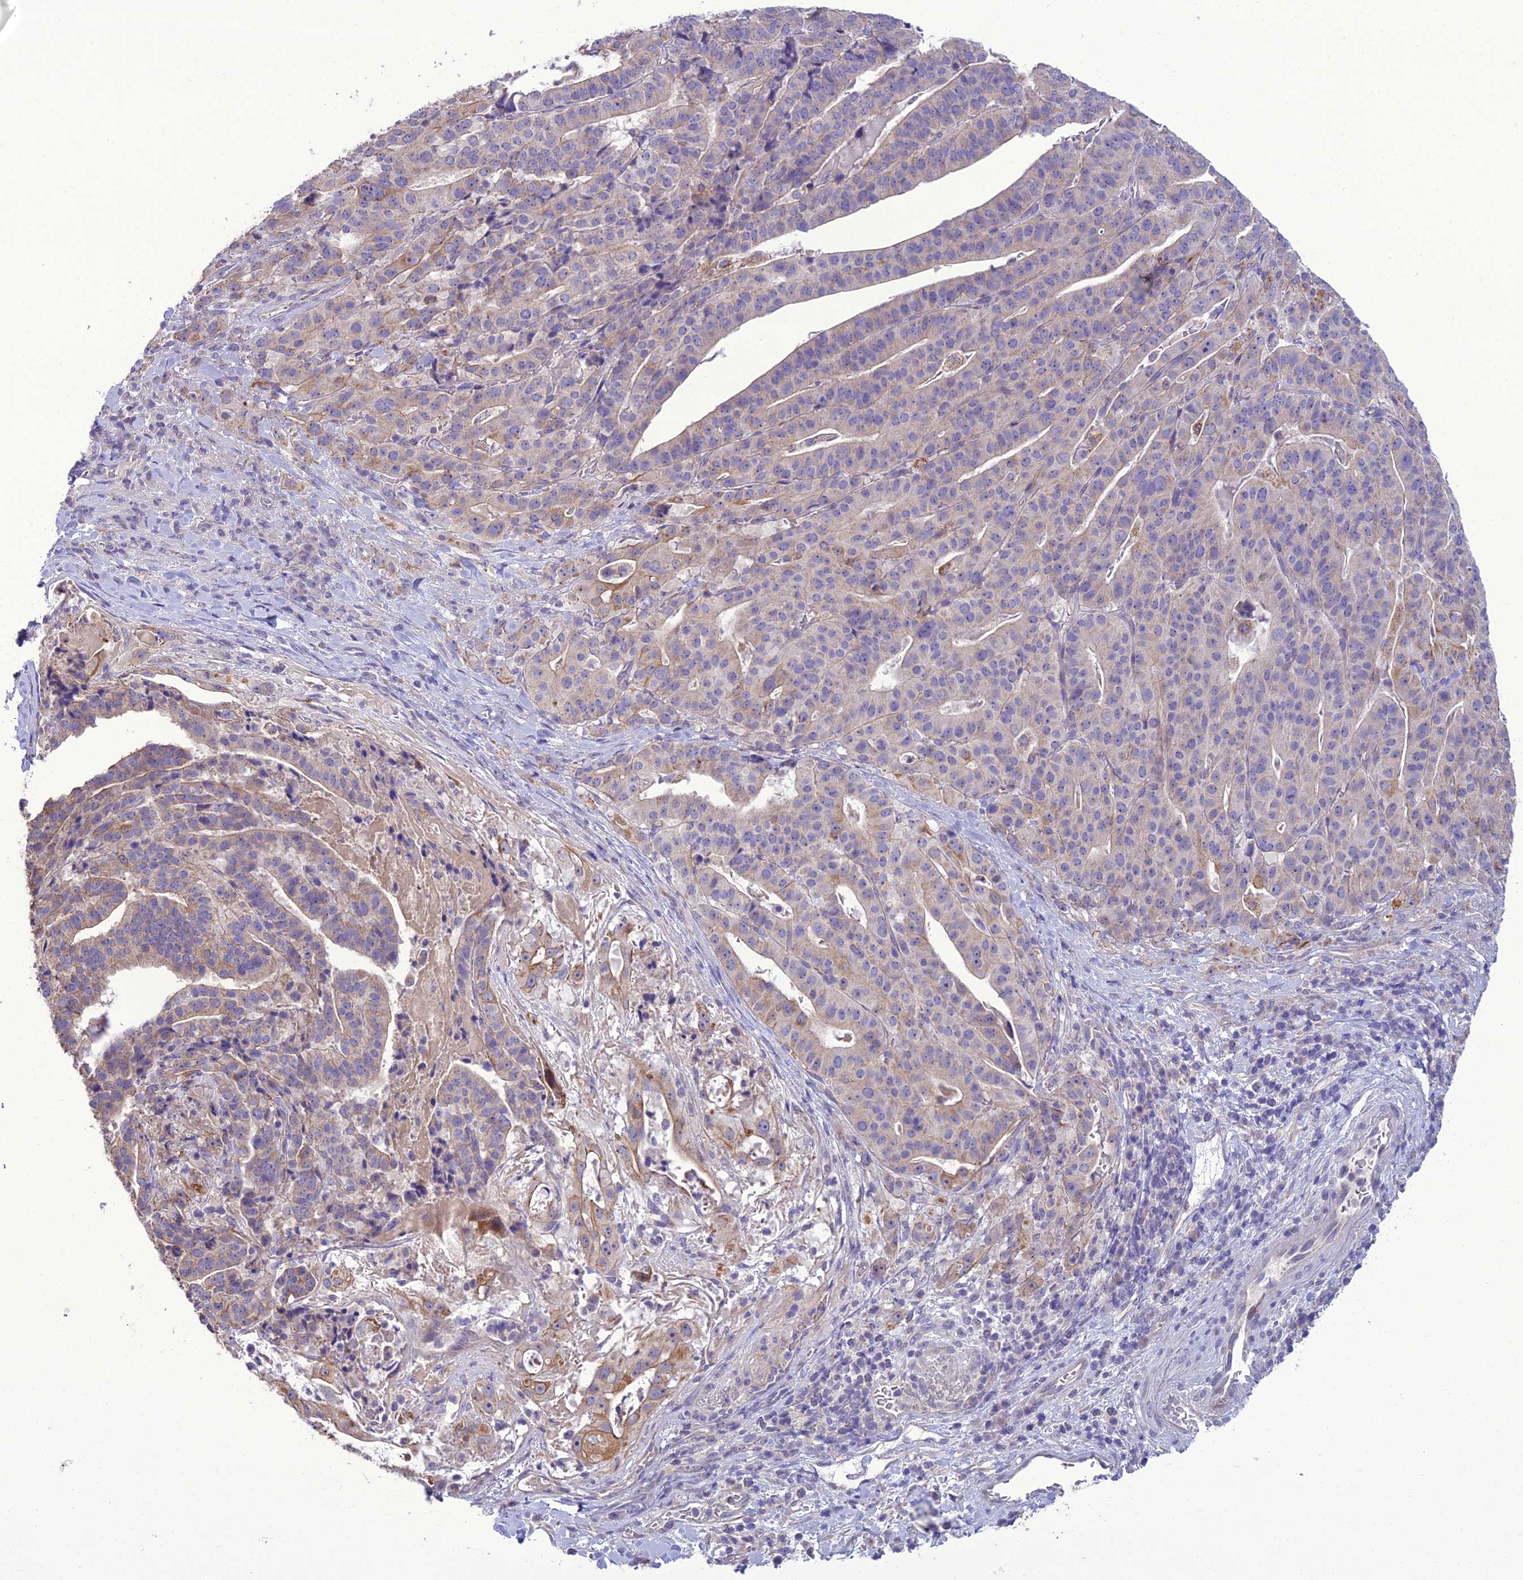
{"staining": {"intensity": "weak", "quantity": "25%-75%", "location": "cytoplasmic/membranous"}, "tissue": "stomach cancer", "cell_type": "Tumor cells", "image_type": "cancer", "snomed": [{"axis": "morphology", "description": "Adenocarcinoma, NOS"}, {"axis": "topography", "description": "Stomach"}], "caption": "Stomach adenocarcinoma tissue reveals weak cytoplasmic/membranous expression in approximately 25%-75% of tumor cells, visualized by immunohistochemistry. (brown staining indicates protein expression, while blue staining denotes nuclei).", "gene": "SCRT1", "patient": {"sex": "male", "age": 48}}